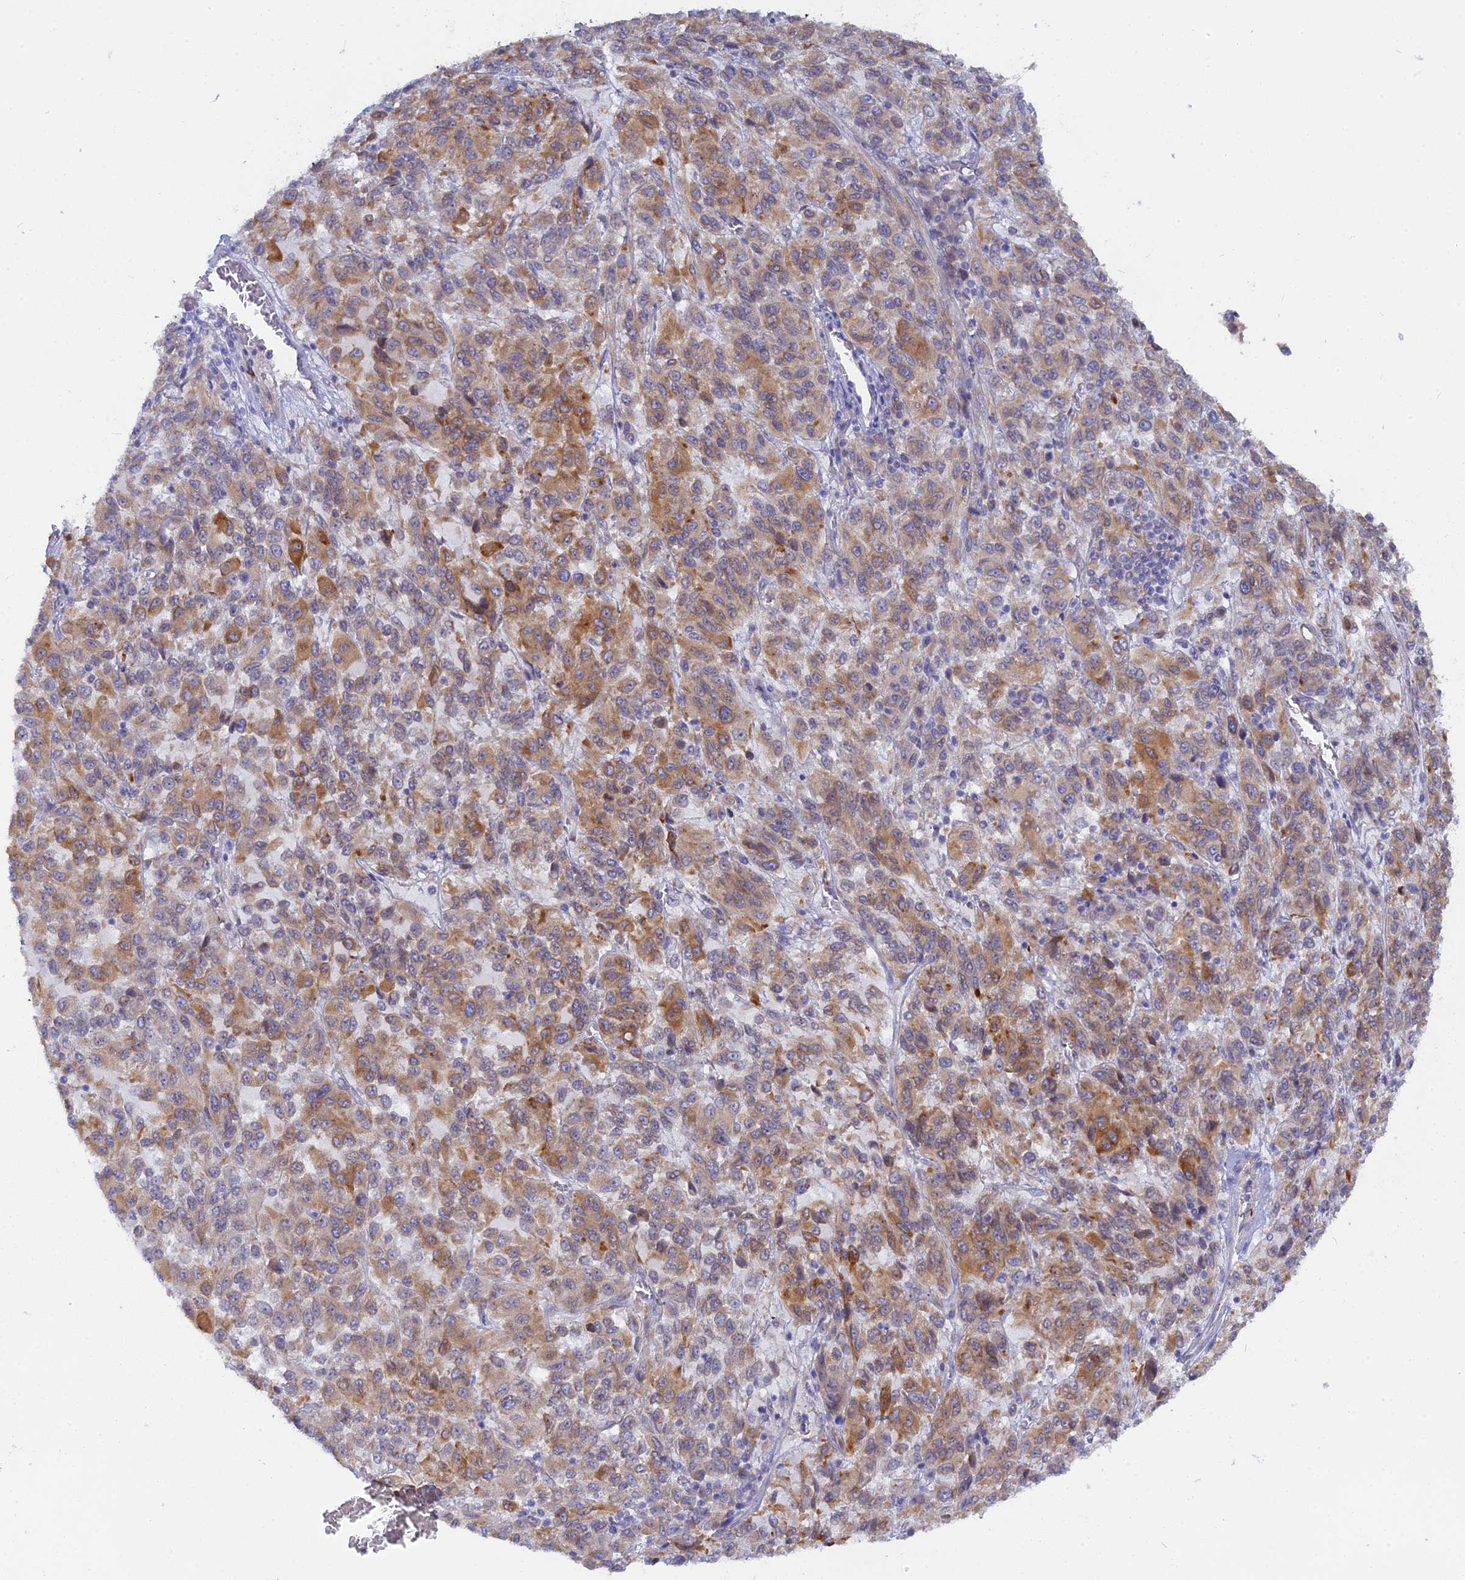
{"staining": {"intensity": "moderate", "quantity": ">75%", "location": "cytoplasmic/membranous"}, "tissue": "melanoma", "cell_type": "Tumor cells", "image_type": "cancer", "snomed": [{"axis": "morphology", "description": "Malignant melanoma, Metastatic site"}, {"axis": "topography", "description": "Lung"}], "caption": "Human malignant melanoma (metastatic site) stained with a protein marker exhibits moderate staining in tumor cells.", "gene": "TLCD1", "patient": {"sex": "male", "age": 64}}